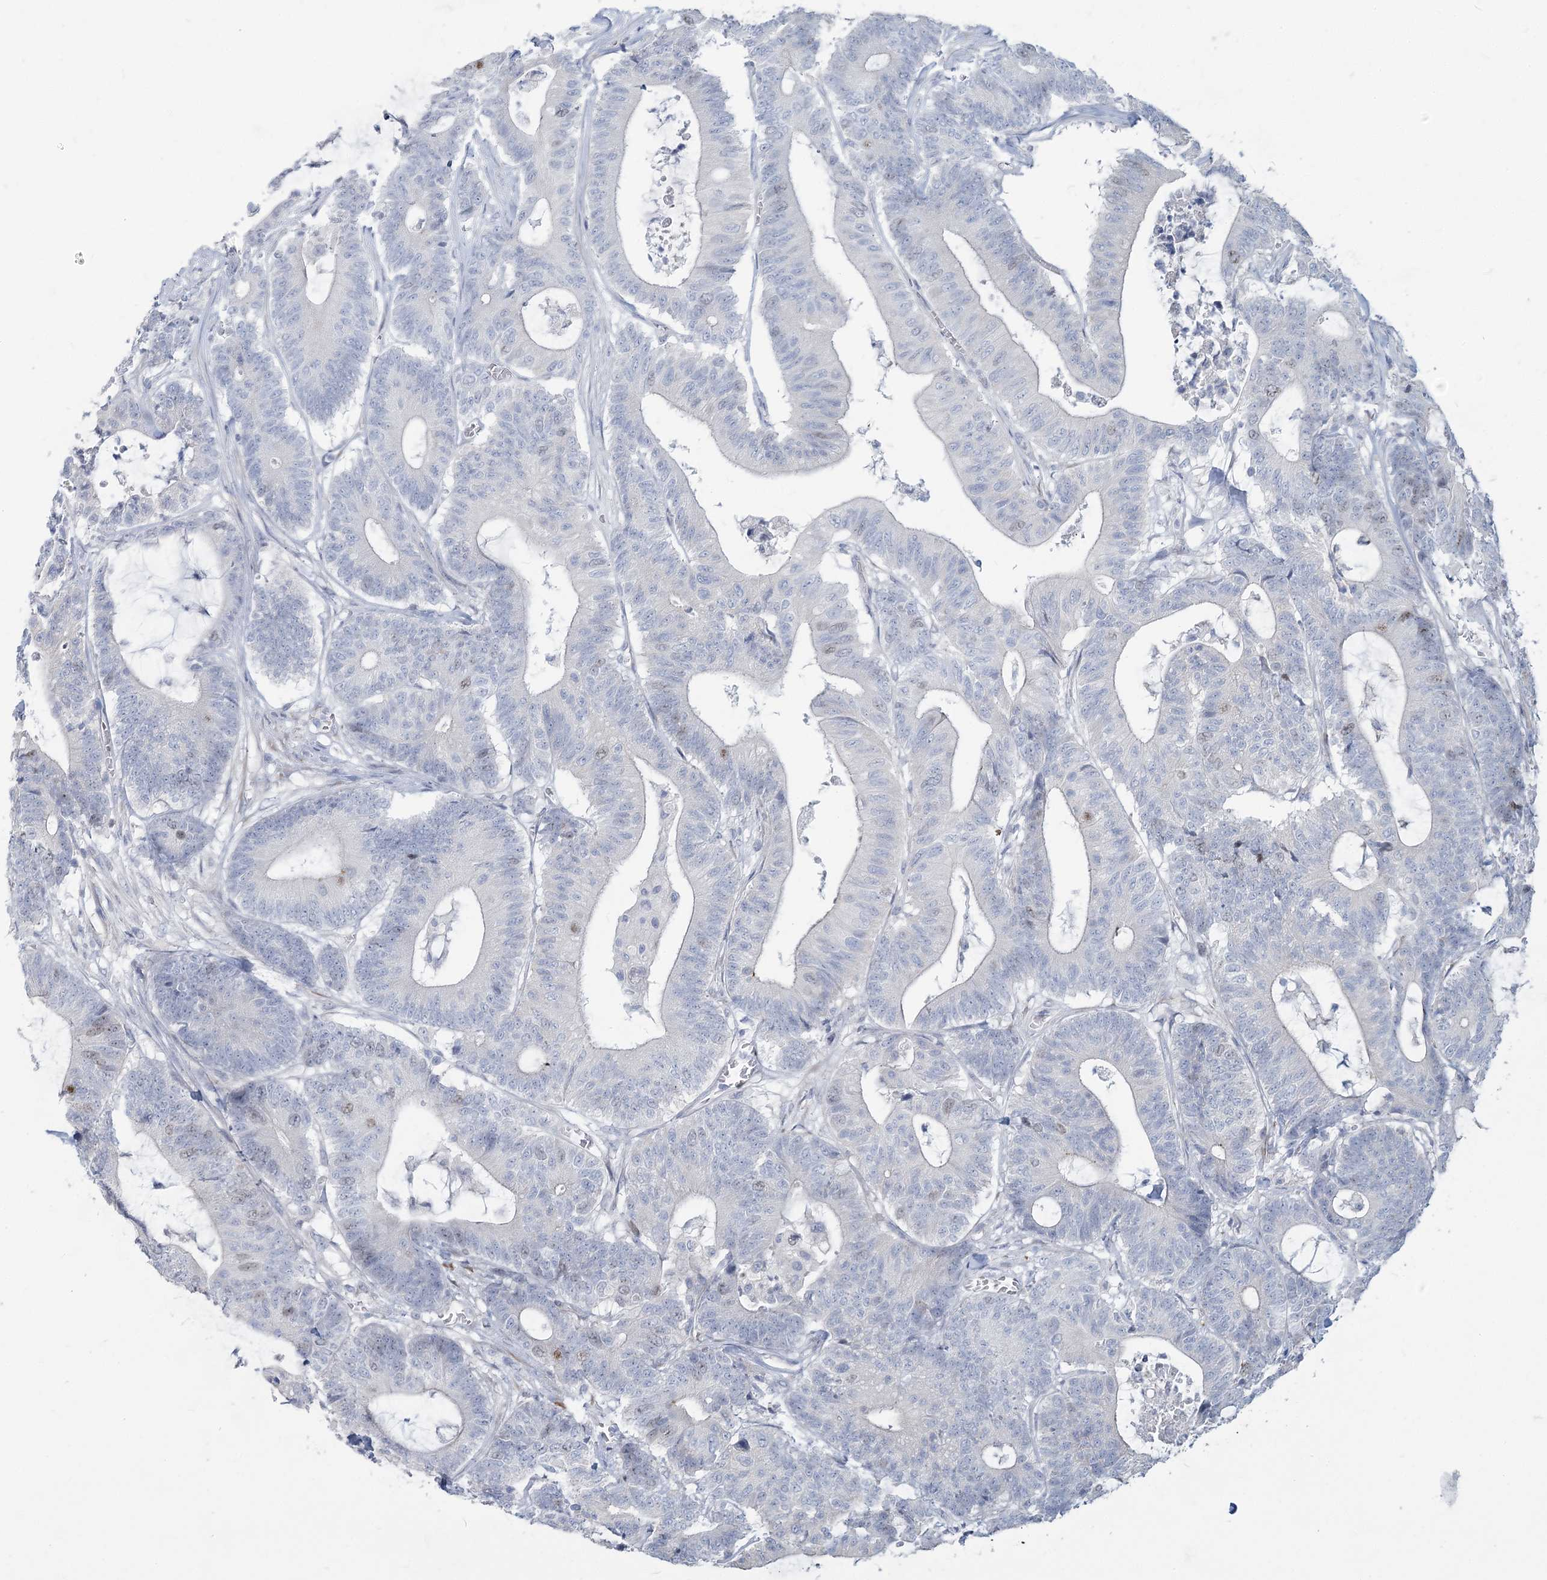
{"staining": {"intensity": "moderate", "quantity": "<25%", "location": "nuclear"}, "tissue": "colorectal cancer", "cell_type": "Tumor cells", "image_type": "cancer", "snomed": [{"axis": "morphology", "description": "Adenocarcinoma, NOS"}, {"axis": "topography", "description": "Colon"}], "caption": "Immunohistochemical staining of adenocarcinoma (colorectal) displays low levels of moderate nuclear protein staining in about <25% of tumor cells.", "gene": "ABITRAM", "patient": {"sex": "female", "age": 84}}